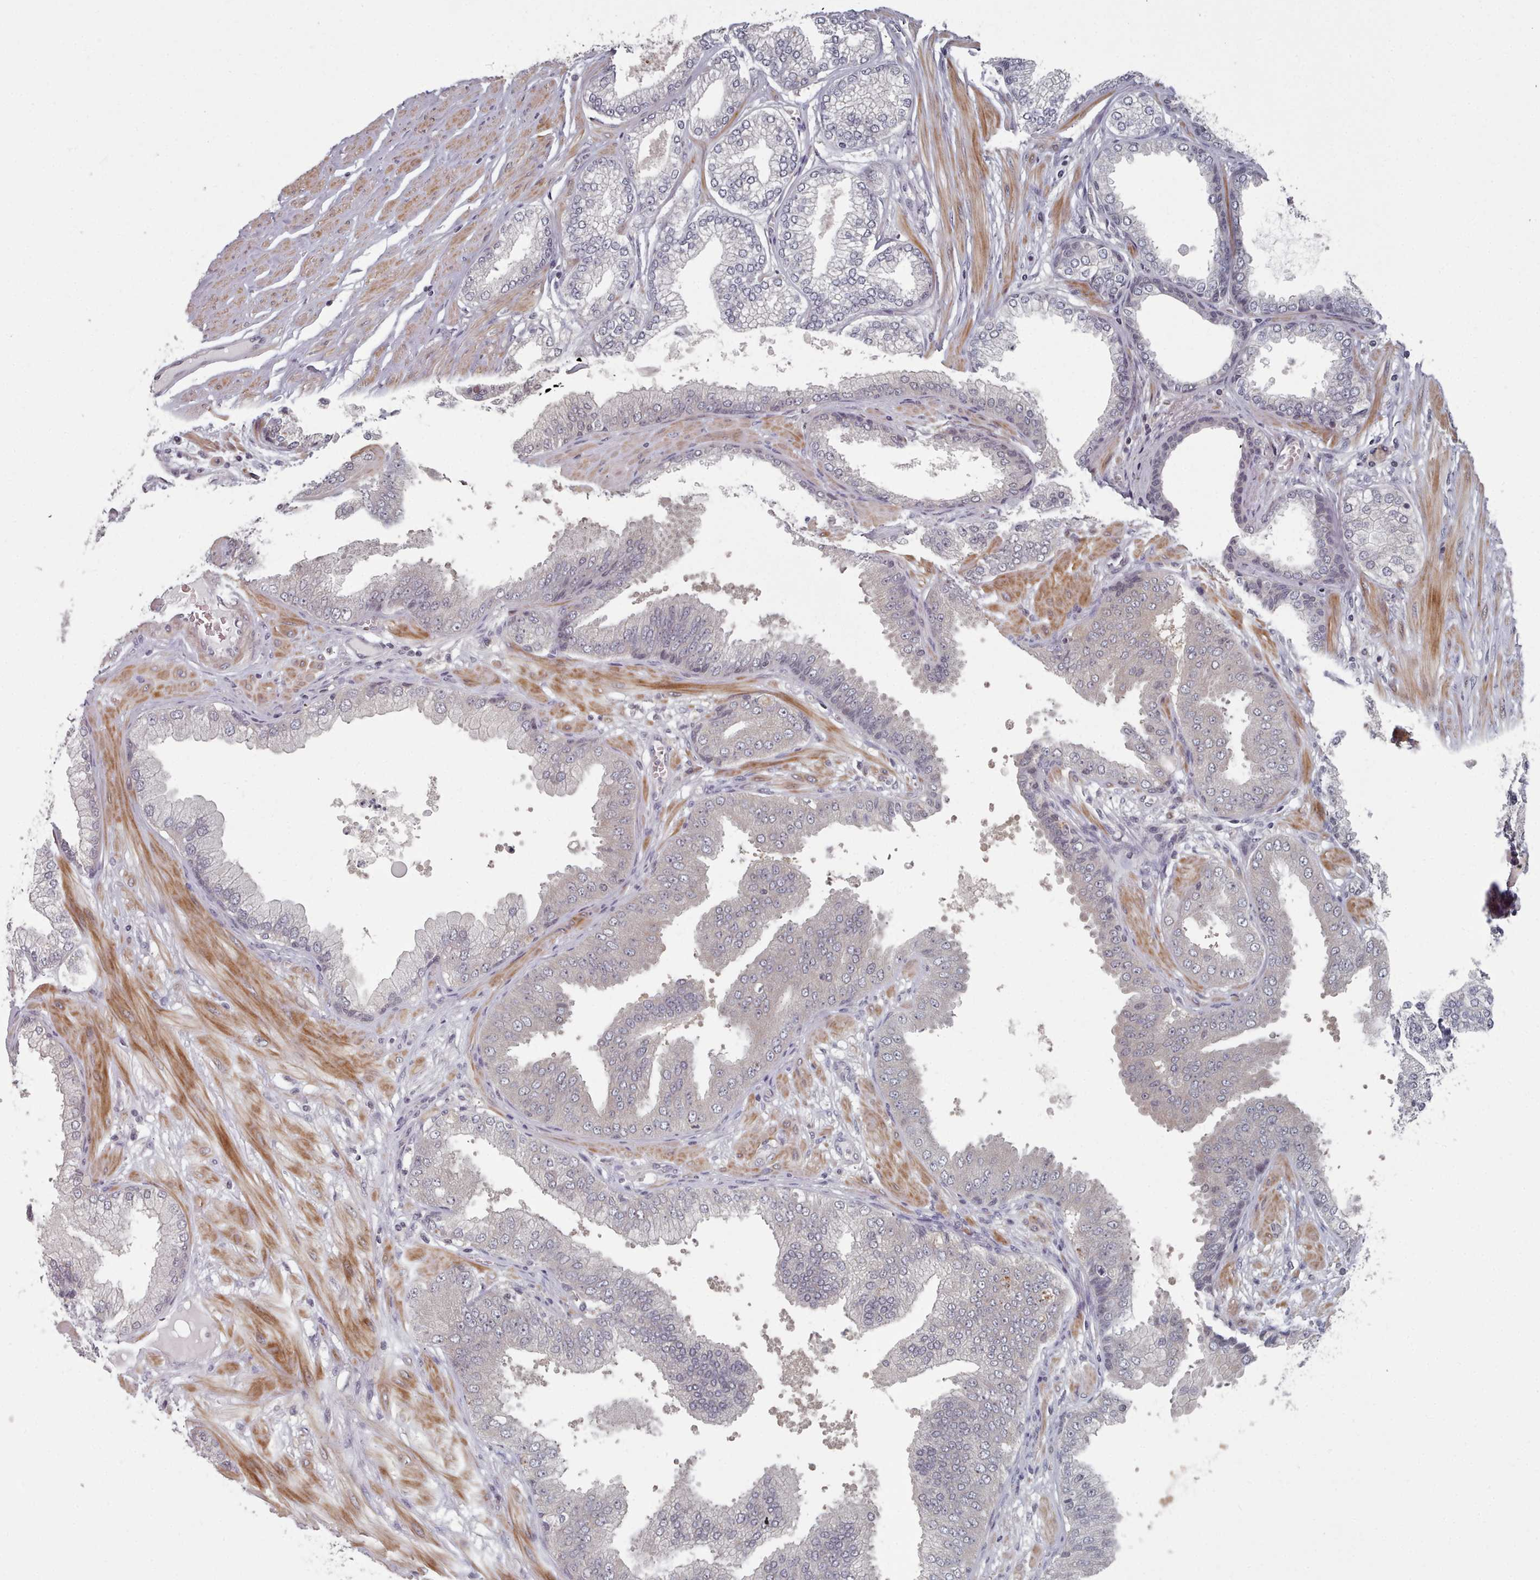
{"staining": {"intensity": "negative", "quantity": "none", "location": "none"}, "tissue": "prostate cancer", "cell_type": "Tumor cells", "image_type": "cancer", "snomed": [{"axis": "morphology", "description": "Adenocarcinoma, Low grade"}, {"axis": "topography", "description": "Prostate"}], "caption": "Immunohistochemical staining of human prostate low-grade adenocarcinoma demonstrates no significant staining in tumor cells.", "gene": "HYAL3", "patient": {"sex": "male", "age": 55}}